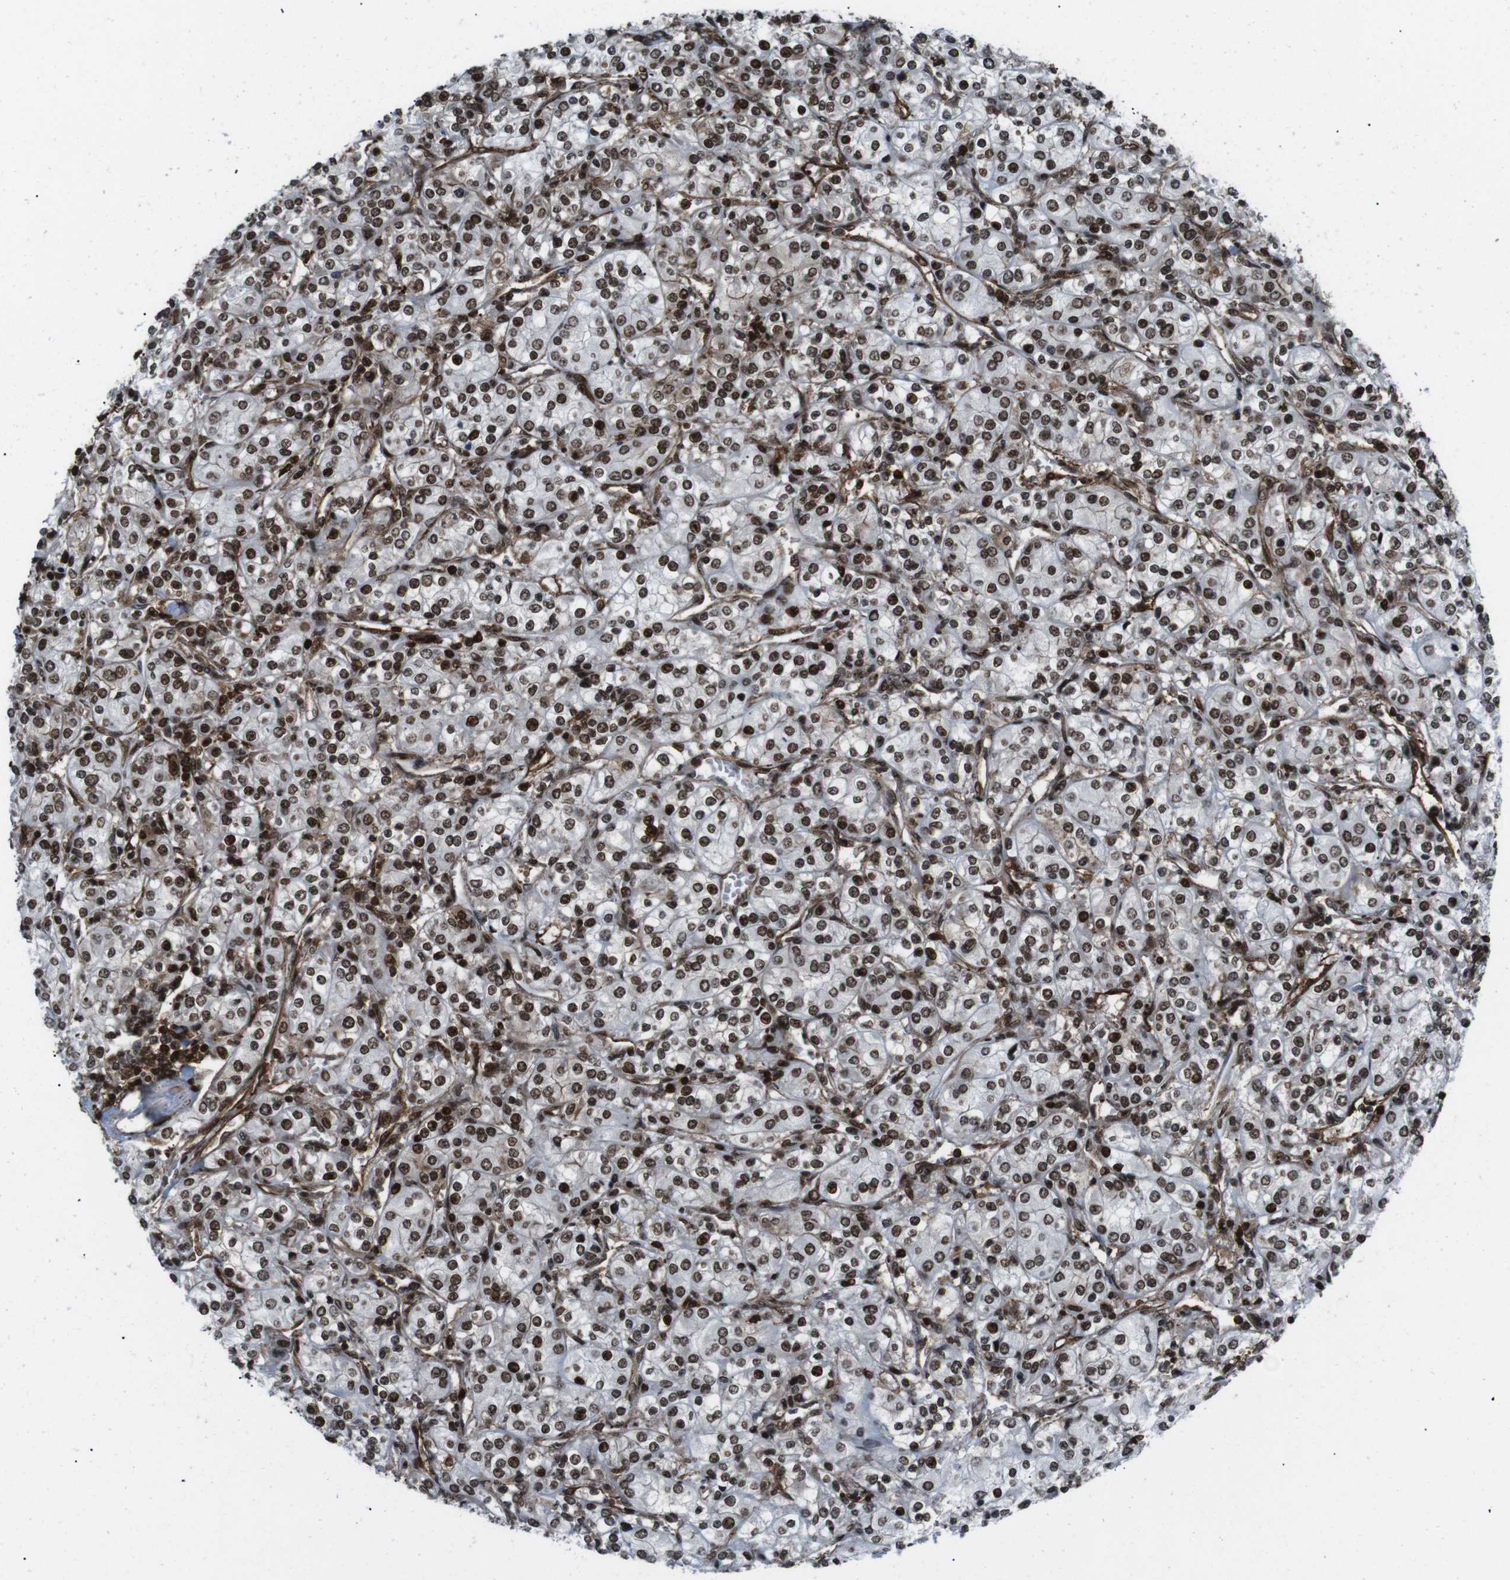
{"staining": {"intensity": "strong", "quantity": ">75%", "location": "nuclear"}, "tissue": "renal cancer", "cell_type": "Tumor cells", "image_type": "cancer", "snomed": [{"axis": "morphology", "description": "Adenocarcinoma, NOS"}, {"axis": "topography", "description": "Kidney"}], "caption": "Renal adenocarcinoma stained for a protein reveals strong nuclear positivity in tumor cells.", "gene": "HNRNPU", "patient": {"sex": "male", "age": 77}}